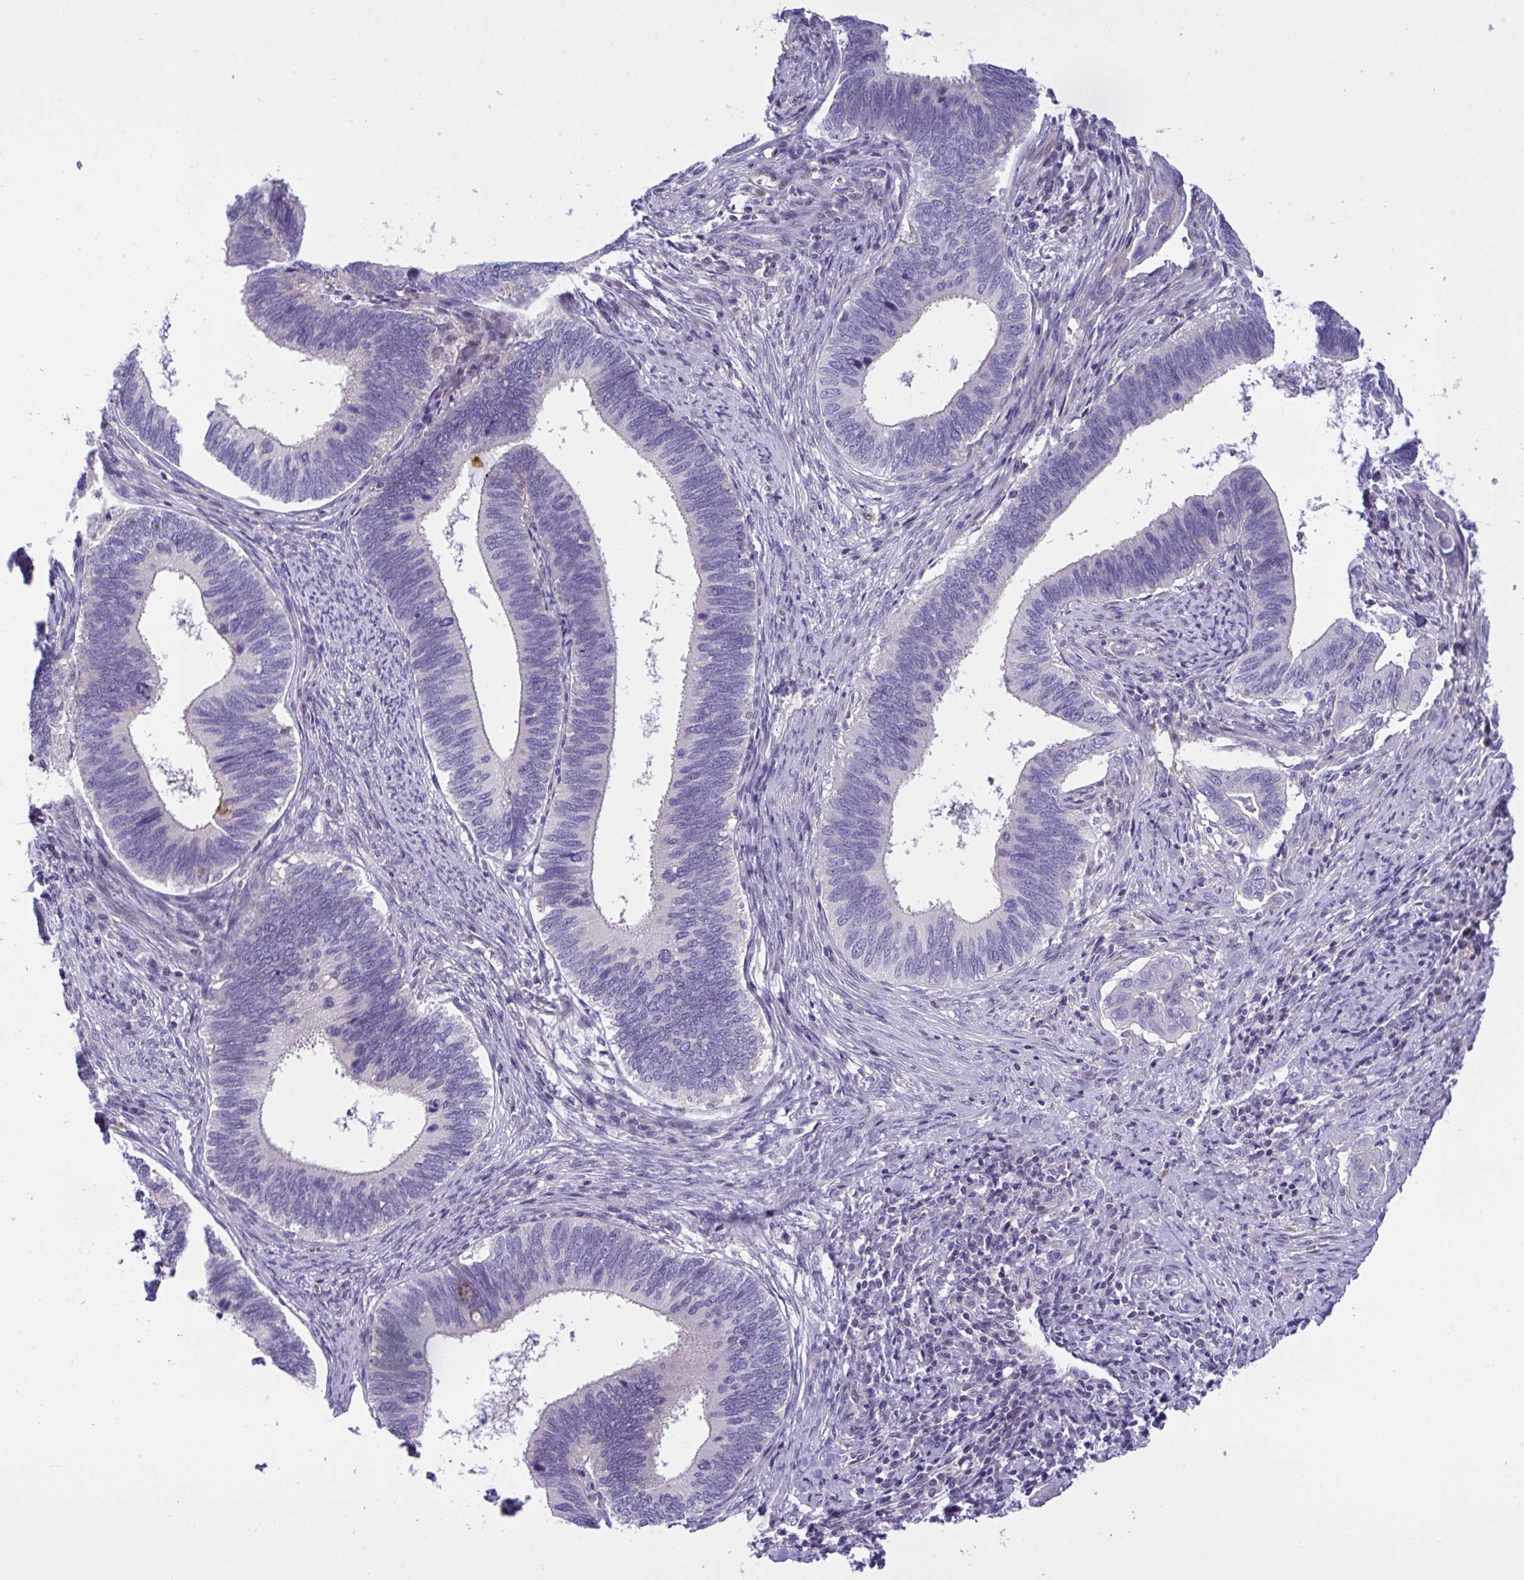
{"staining": {"intensity": "negative", "quantity": "none", "location": "none"}, "tissue": "cervical cancer", "cell_type": "Tumor cells", "image_type": "cancer", "snomed": [{"axis": "morphology", "description": "Adenocarcinoma, NOS"}, {"axis": "topography", "description": "Cervix"}], "caption": "Tumor cells are negative for protein expression in human cervical adenocarcinoma.", "gene": "WDR97", "patient": {"sex": "female", "age": 42}}